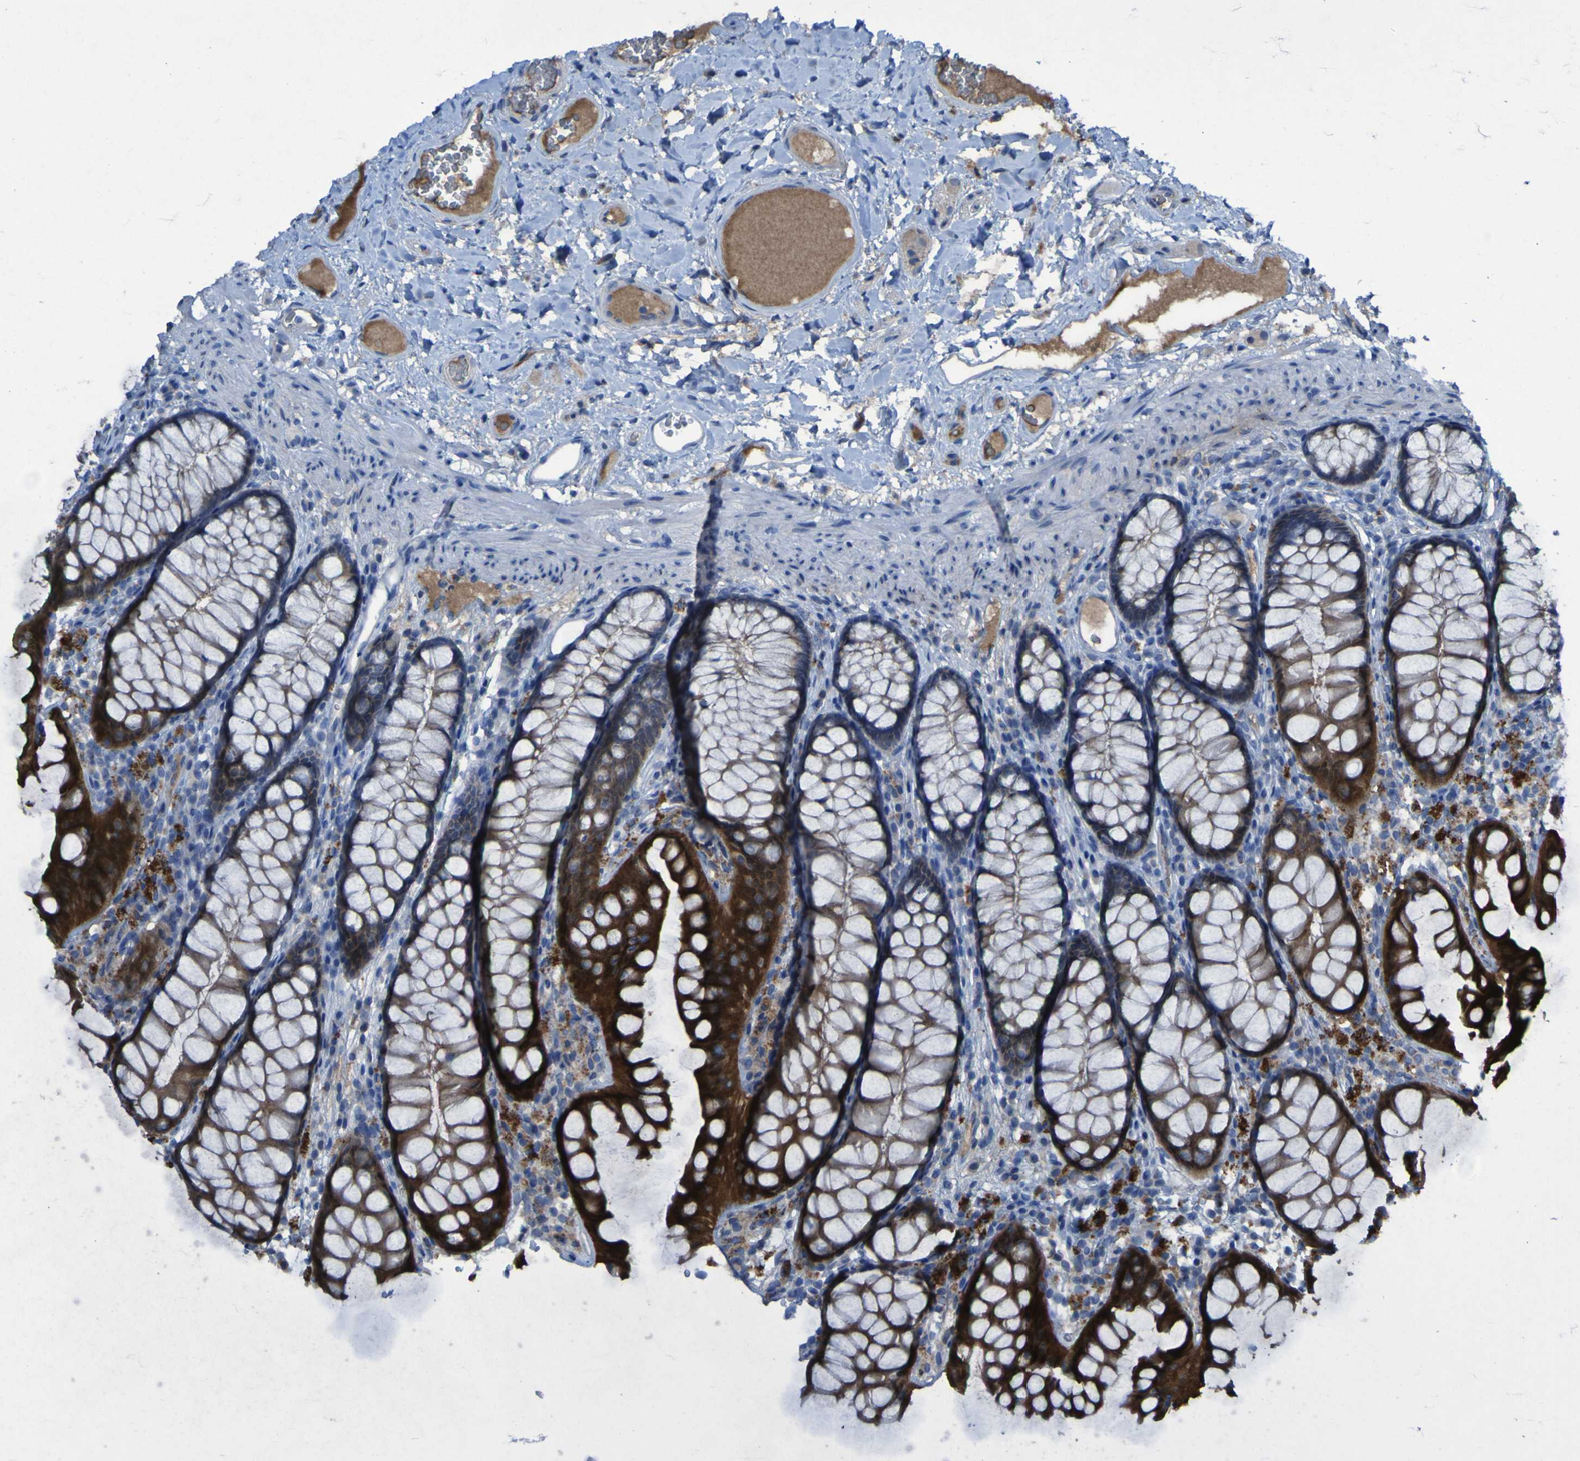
{"staining": {"intensity": "weak", "quantity": "25%-75%", "location": "cytoplasmic/membranous"}, "tissue": "colon", "cell_type": "Endothelial cells", "image_type": "normal", "snomed": [{"axis": "morphology", "description": "Normal tissue, NOS"}, {"axis": "topography", "description": "Colon"}], "caption": "Unremarkable colon was stained to show a protein in brown. There is low levels of weak cytoplasmic/membranous positivity in approximately 25%-75% of endothelial cells.", "gene": "SGK2", "patient": {"sex": "female", "age": 55}}